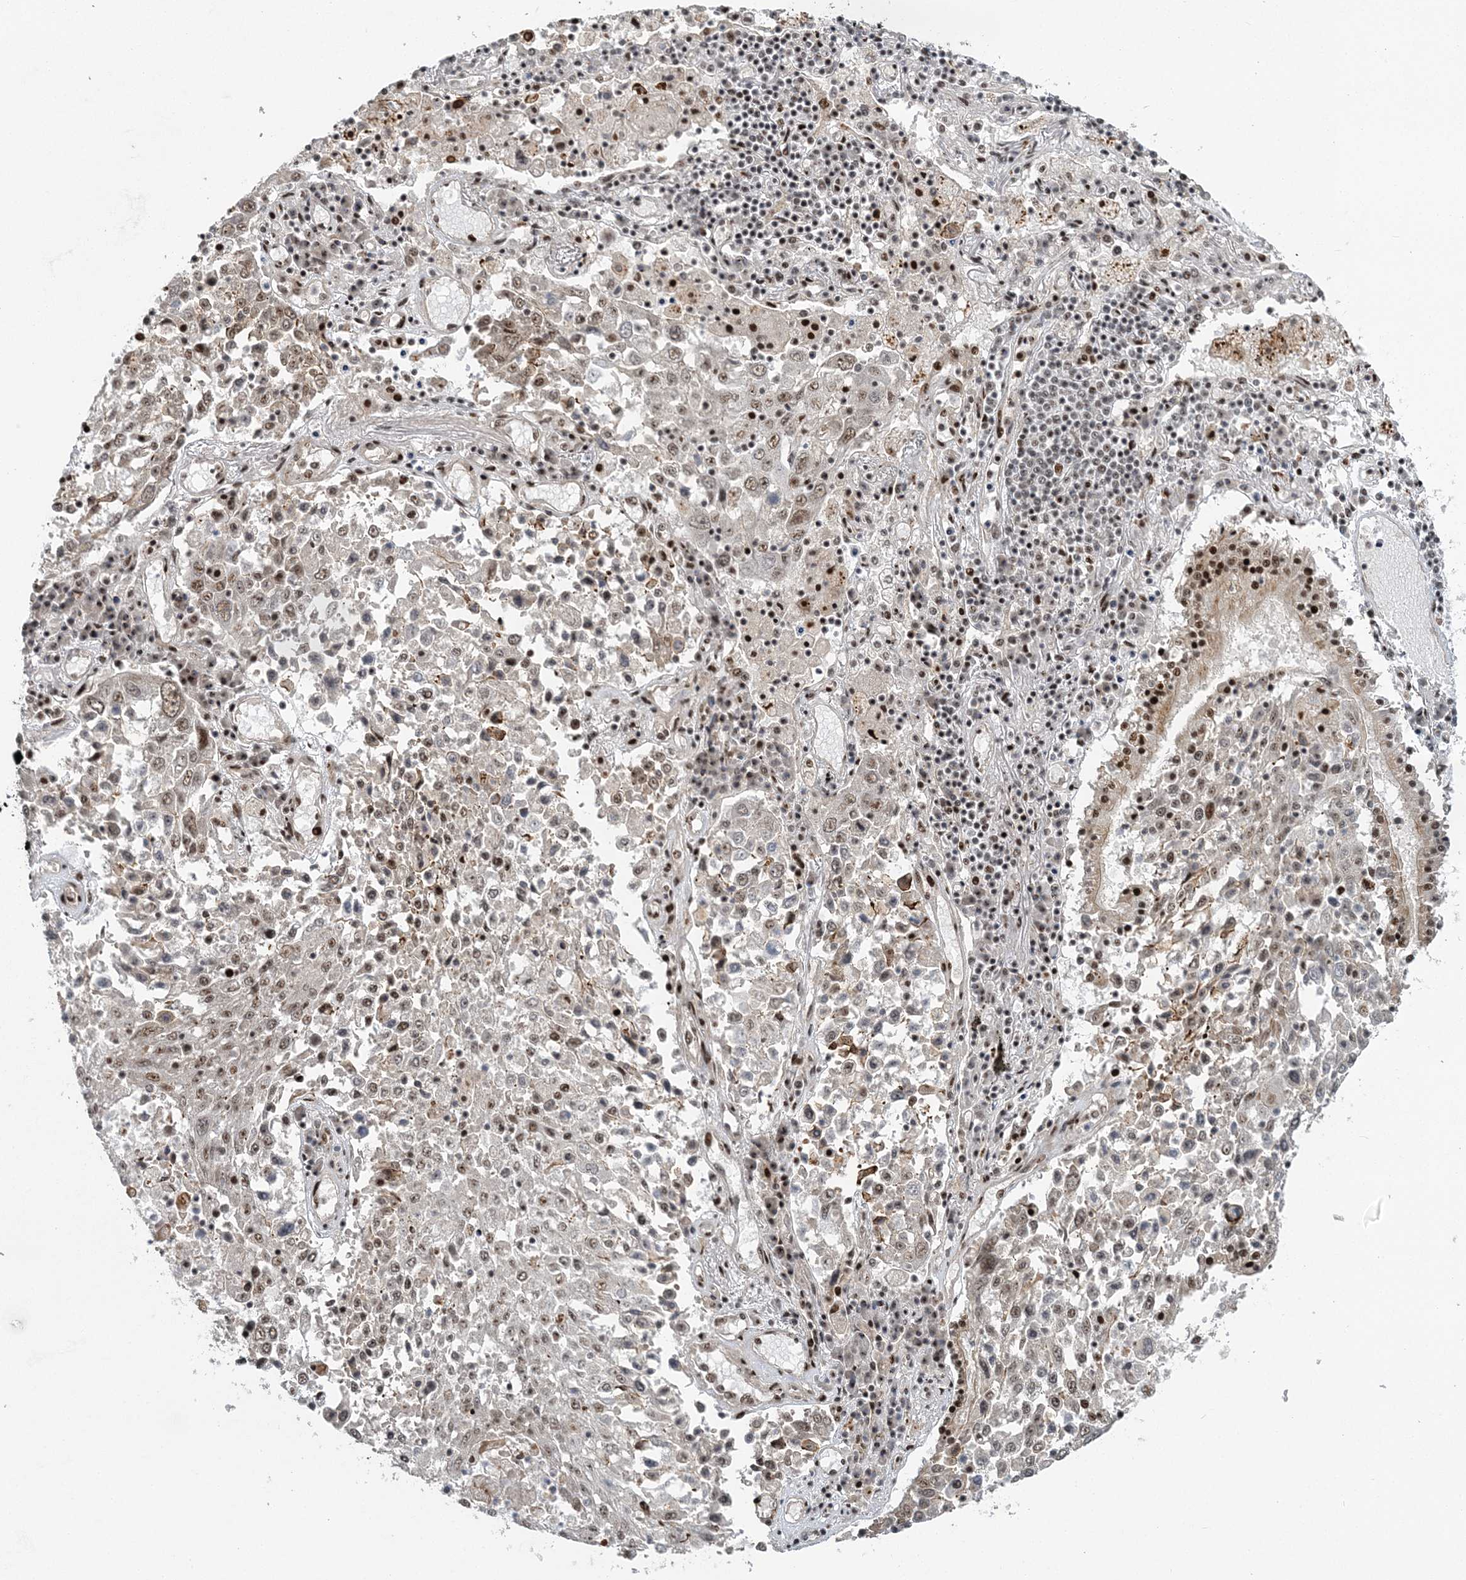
{"staining": {"intensity": "moderate", "quantity": "25%-75%", "location": "nuclear"}, "tissue": "lung cancer", "cell_type": "Tumor cells", "image_type": "cancer", "snomed": [{"axis": "morphology", "description": "Squamous cell carcinoma, NOS"}, {"axis": "topography", "description": "Lung"}], "caption": "Immunohistochemical staining of human lung cancer reveals medium levels of moderate nuclear protein positivity in about 25%-75% of tumor cells.", "gene": "CWC22", "patient": {"sex": "male", "age": 65}}